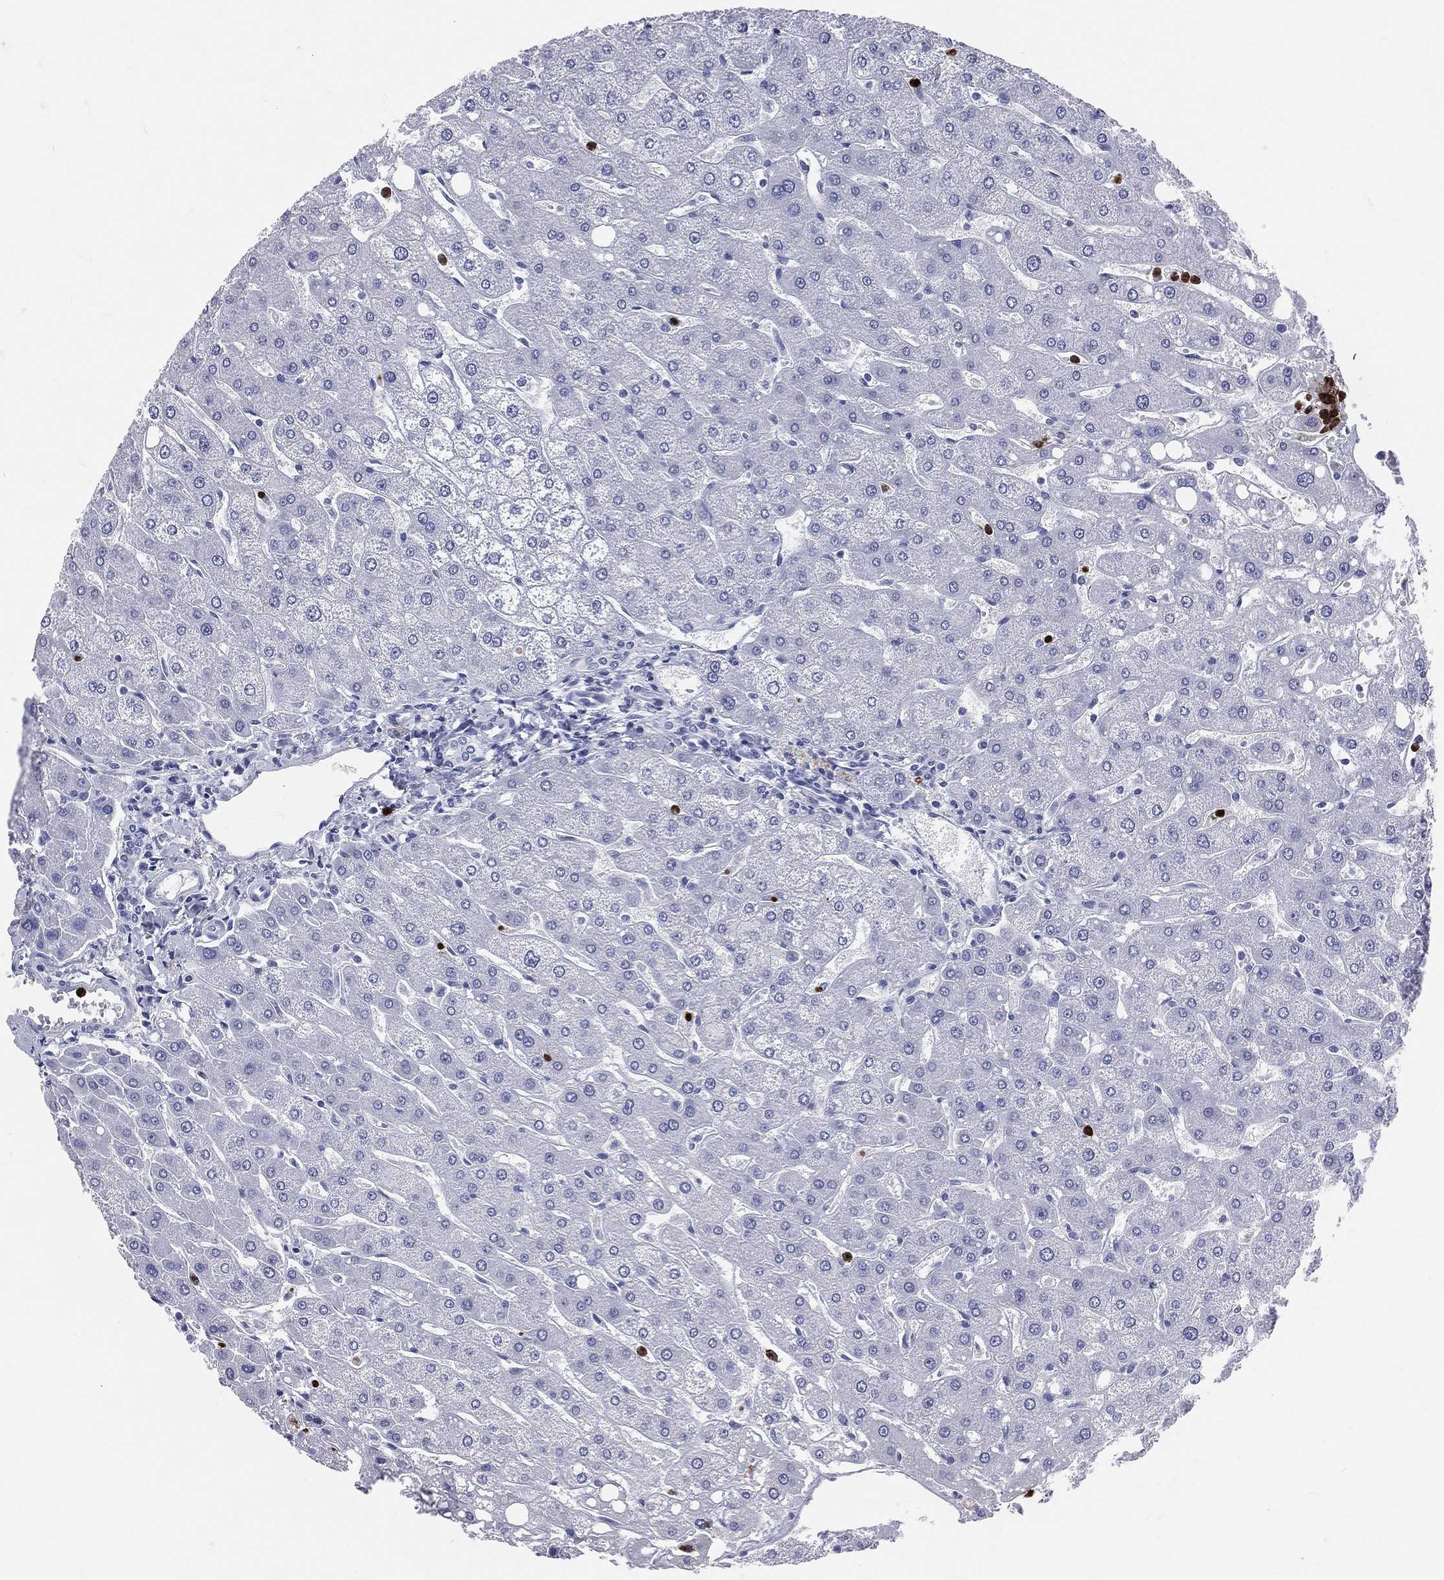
{"staining": {"intensity": "negative", "quantity": "none", "location": "none"}, "tissue": "liver", "cell_type": "Cholangiocytes", "image_type": "normal", "snomed": [{"axis": "morphology", "description": "Normal tissue, NOS"}, {"axis": "topography", "description": "Liver"}], "caption": "Micrograph shows no significant protein positivity in cholangiocytes of benign liver. The staining is performed using DAB brown chromogen with nuclei counter-stained in using hematoxylin.", "gene": "PGLYRP1", "patient": {"sex": "male", "age": 67}}